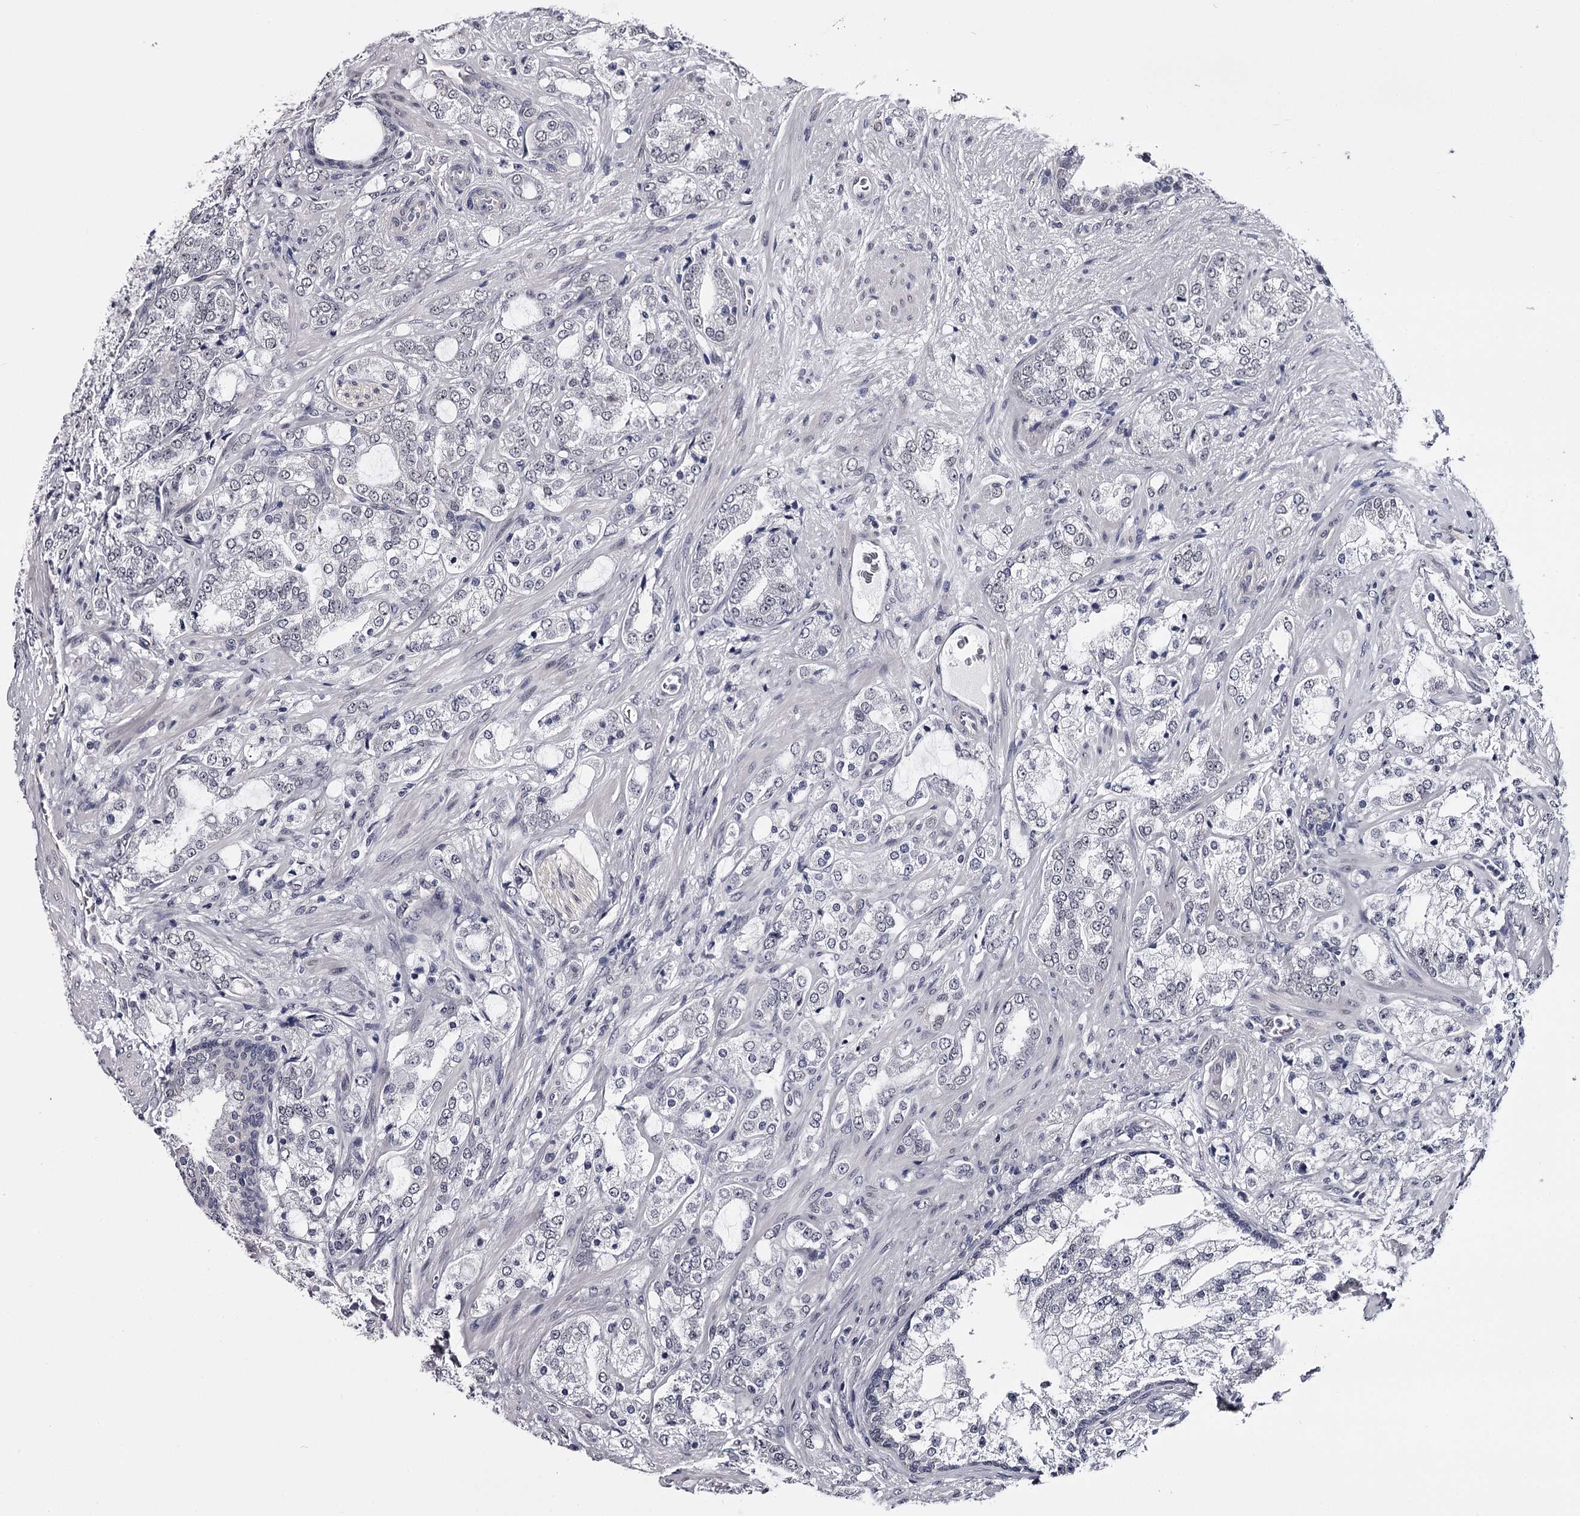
{"staining": {"intensity": "negative", "quantity": "none", "location": "none"}, "tissue": "prostate cancer", "cell_type": "Tumor cells", "image_type": "cancer", "snomed": [{"axis": "morphology", "description": "Adenocarcinoma, High grade"}, {"axis": "topography", "description": "Prostate"}], "caption": "The histopathology image reveals no significant expression in tumor cells of prostate high-grade adenocarcinoma.", "gene": "OVOL2", "patient": {"sex": "male", "age": 64}}